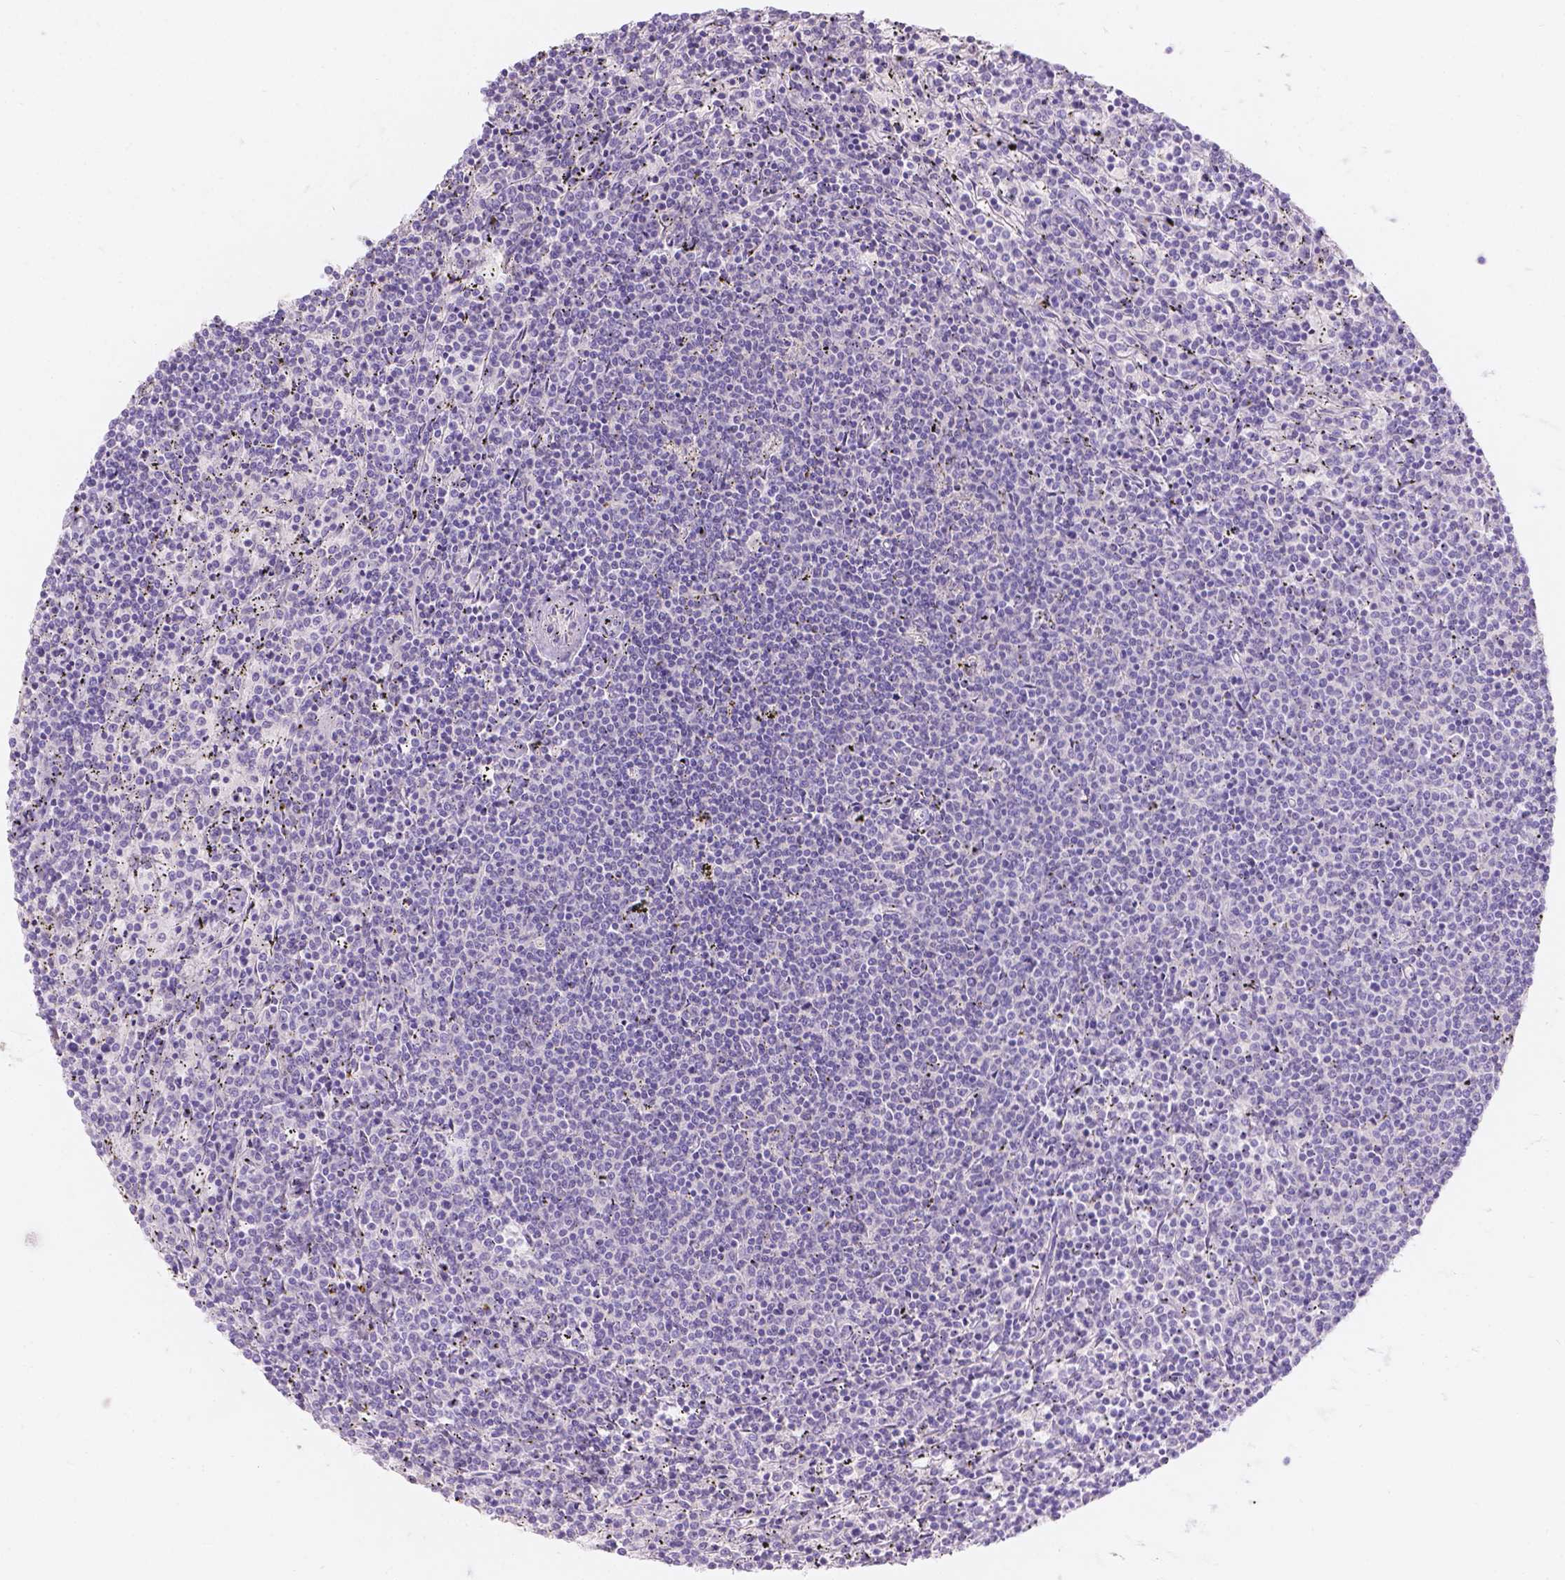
{"staining": {"intensity": "negative", "quantity": "none", "location": "none"}, "tissue": "lymphoma", "cell_type": "Tumor cells", "image_type": "cancer", "snomed": [{"axis": "morphology", "description": "Malignant lymphoma, non-Hodgkin's type, Low grade"}, {"axis": "topography", "description": "Spleen"}], "caption": "DAB immunohistochemical staining of lymphoma exhibits no significant staining in tumor cells.", "gene": "GAL3ST2", "patient": {"sex": "female", "age": 50}}